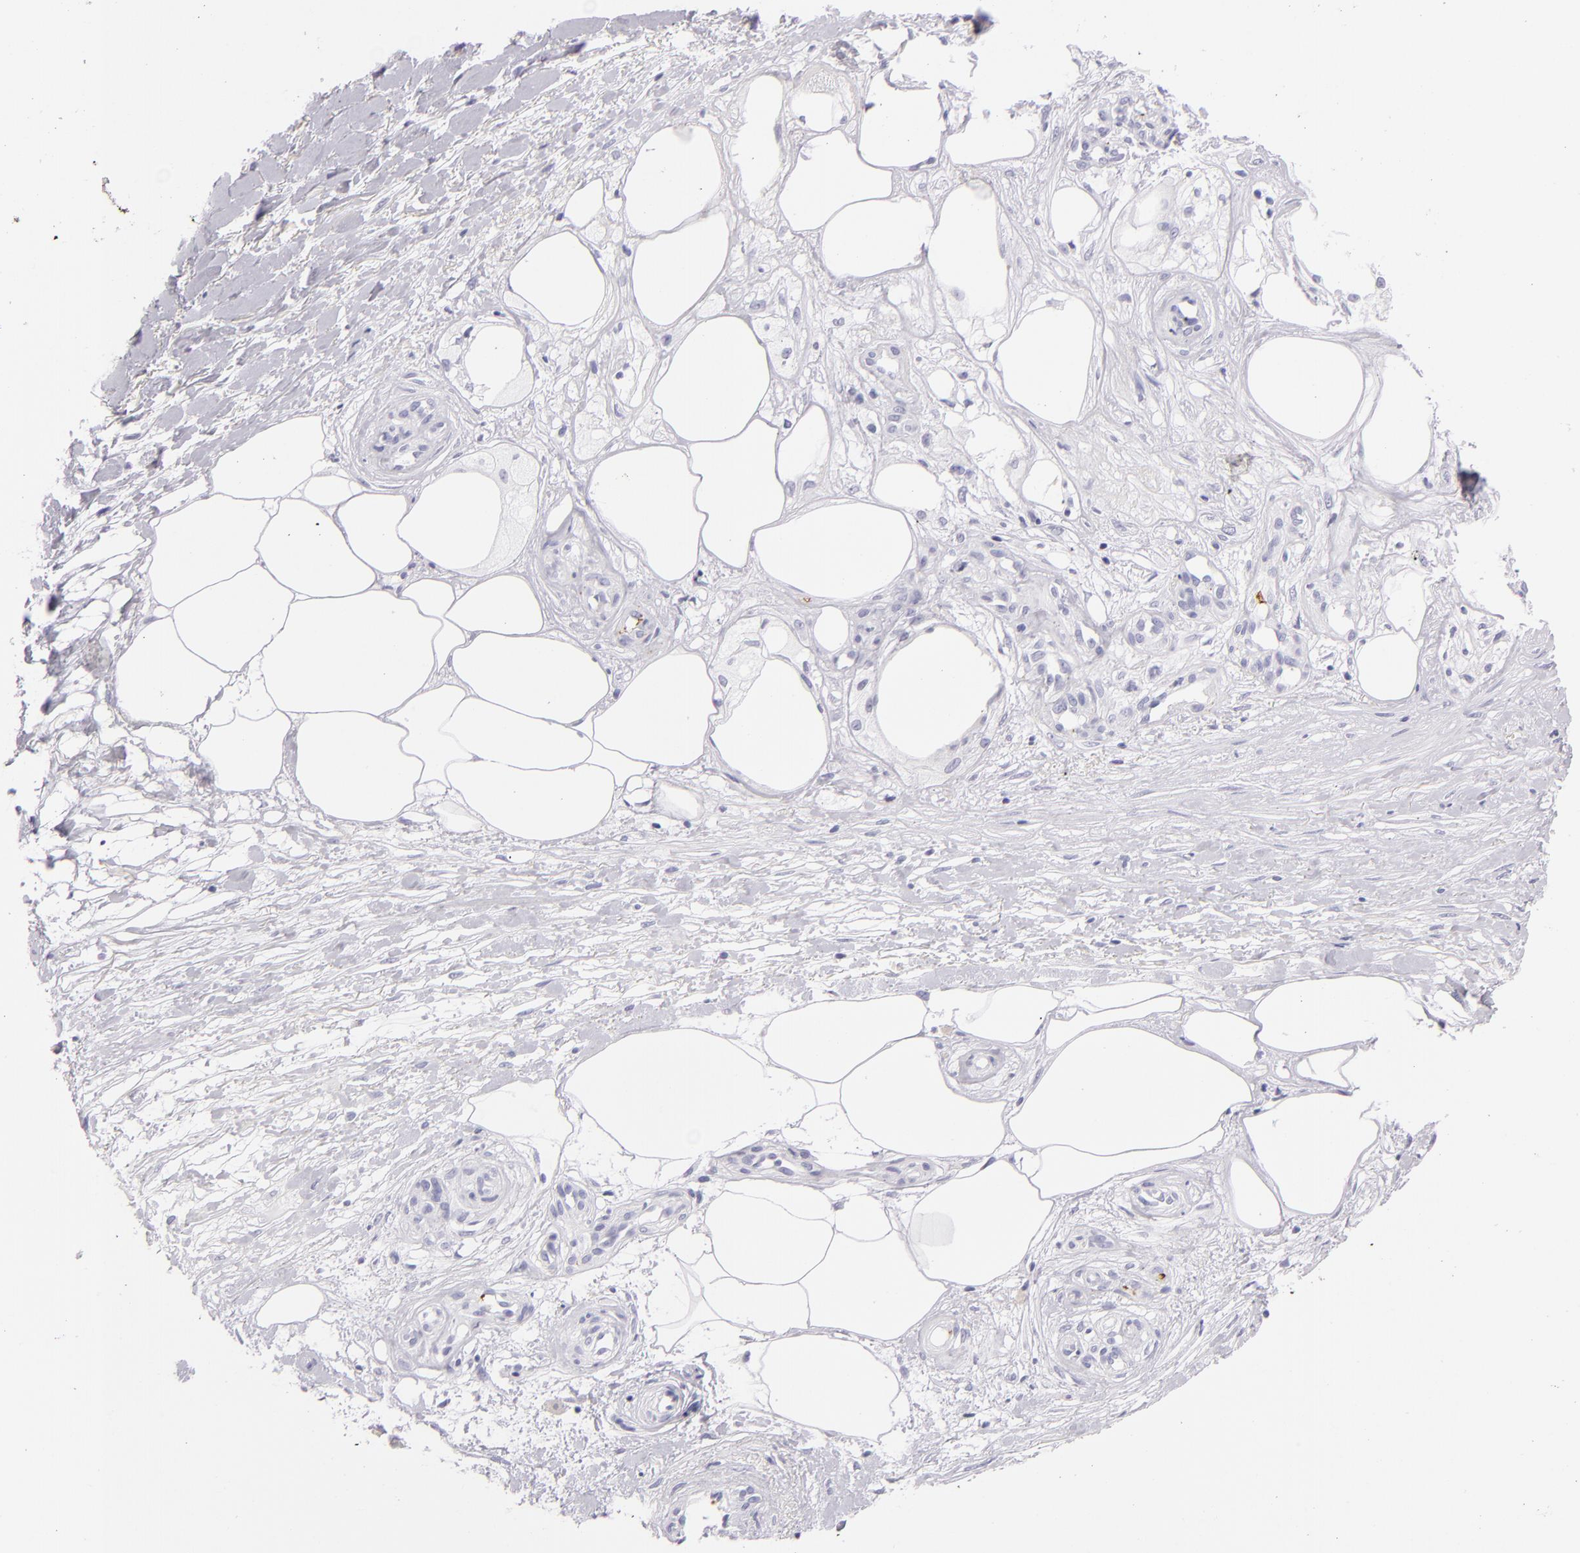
{"staining": {"intensity": "negative", "quantity": "none", "location": "none"}, "tissue": "melanoma", "cell_type": "Tumor cells", "image_type": "cancer", "snomed": [{"axis": "morphology", "description": "Malignant melanoma, NOS"}, {"axis": "topography", "description": "Skin"}], "caption": "Histopathology image shows no protein staining in tumor cells of malignant melanoma tissue.", "gene": "GP1BA", "patient": {"sex": "female", "age": 85}}